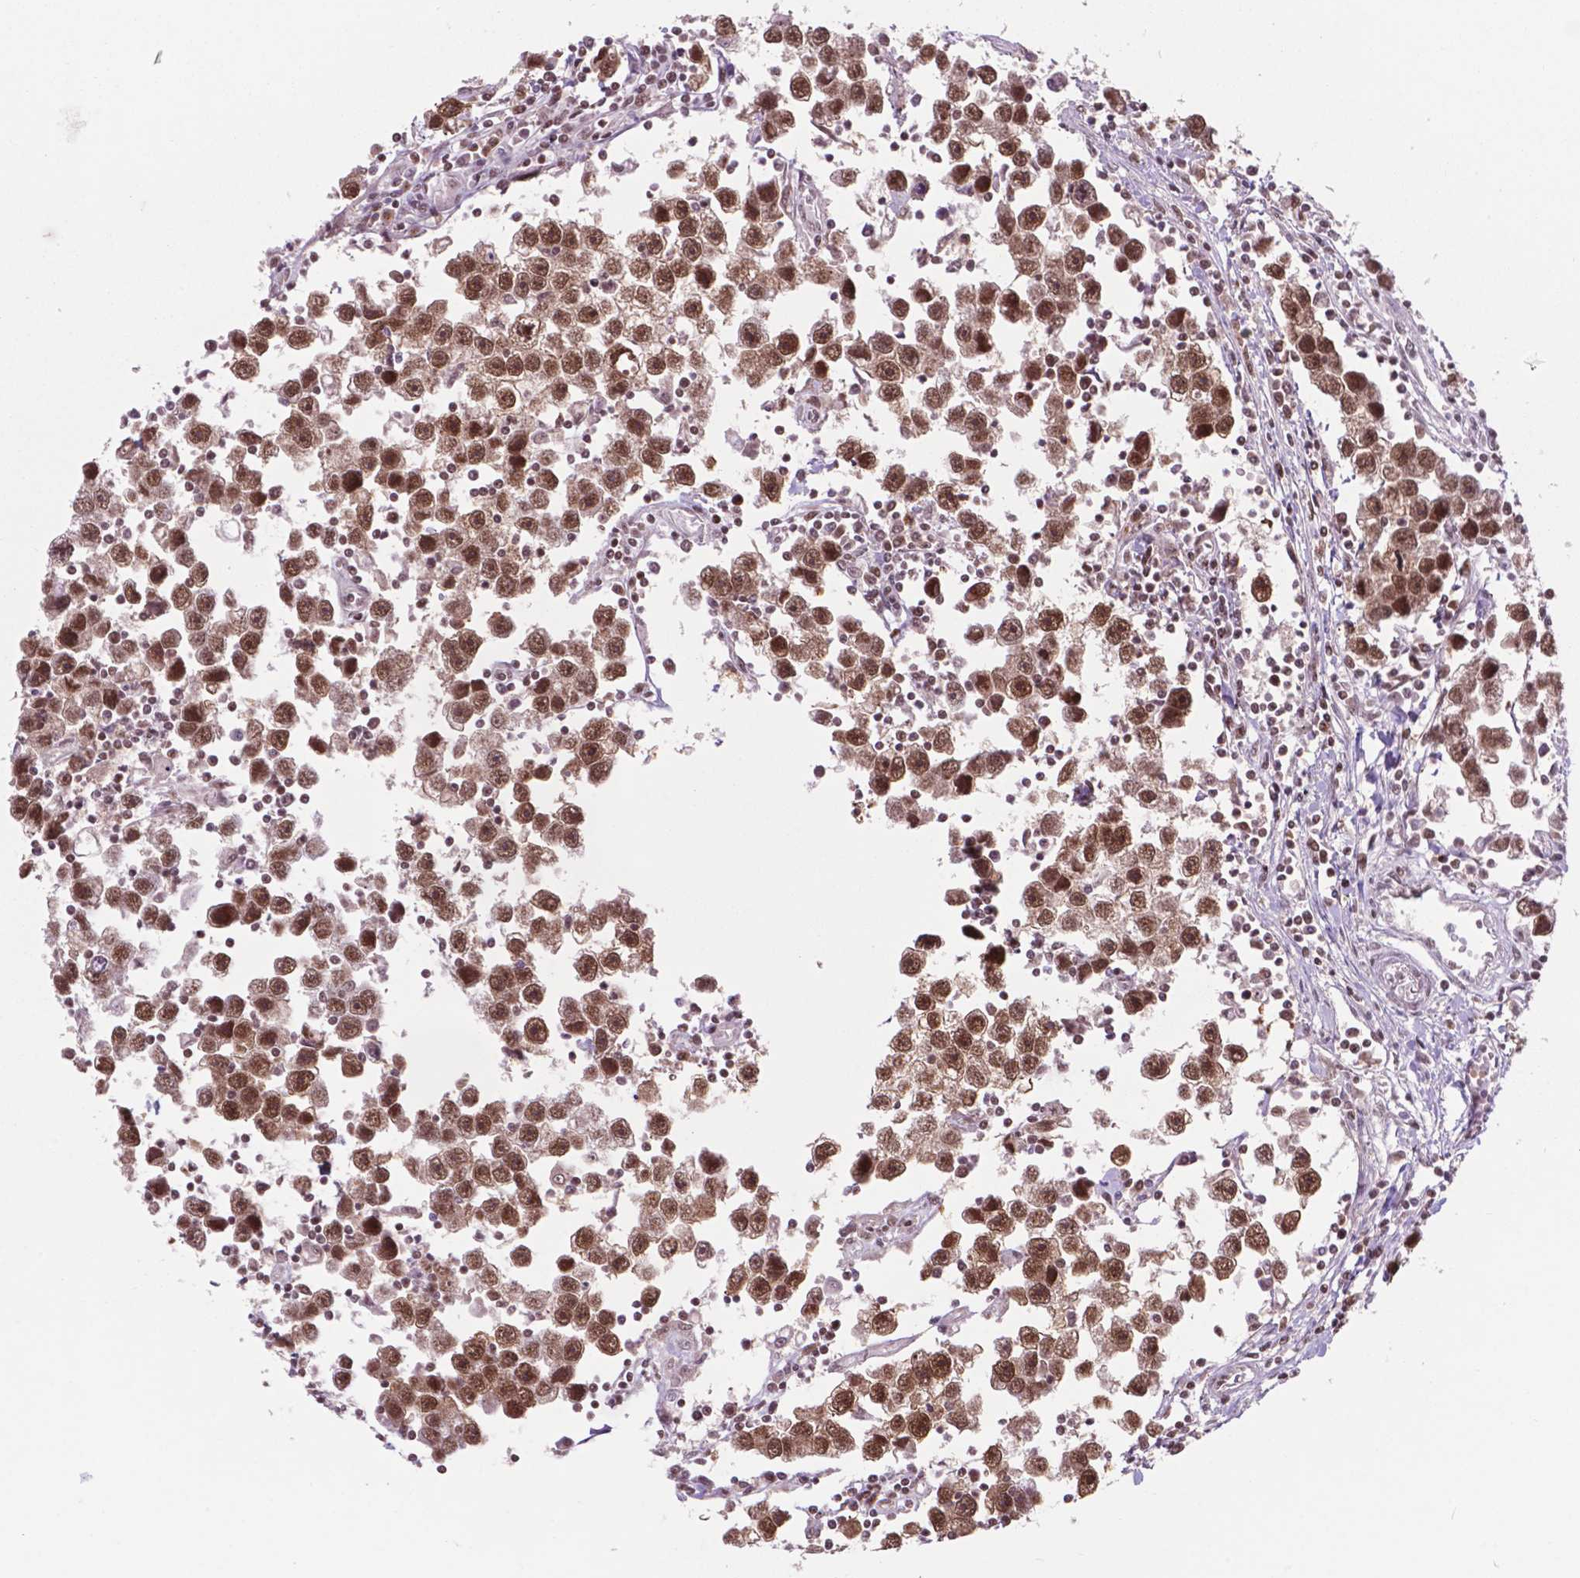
{"staining": {"intensity": "strong", "quantity": ">75%", "location": "nuclear"}, "tissue": "testis cancer", "cell_type": "Tumor cells", "image_type": "cancer", "snomed": [{"axis": "morphology", "description": "Seminoma, NOS"}, {"axis": "topography", "description": "Testis"}], "caption": "The micrograph exhibits staining of testis cancer (seminoma), revealing strong nuclear protein expression (brown color) within tumor cells.", "gene": "PER2", "patient": {"sex": "male", "age": 30}}